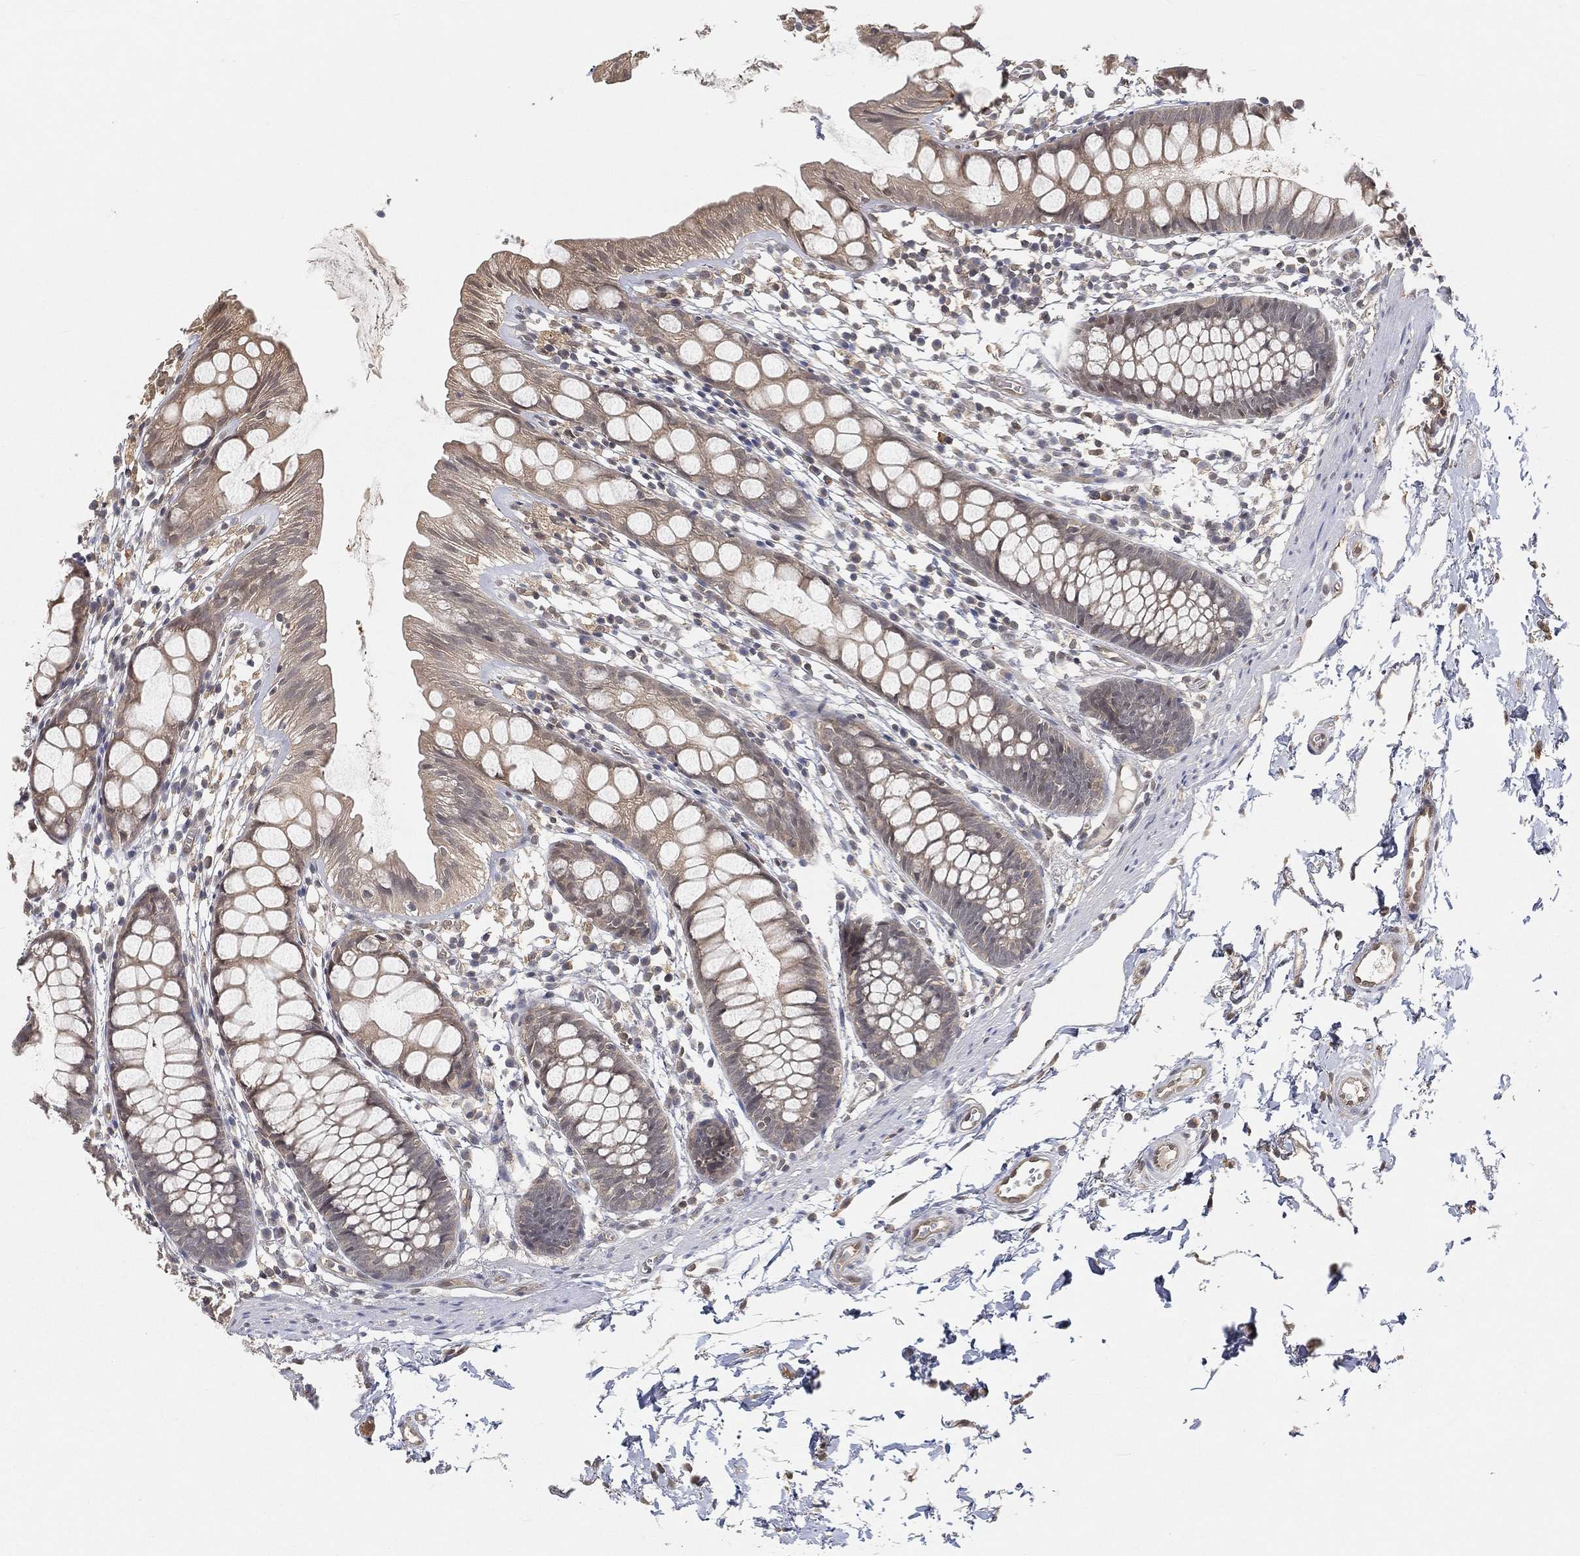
{"staining": {"intensity": "weak", "quantity": "<25%", "location": "cytoplasmic/membranous"}, "tissue": "rectum", "cell_type": "Glandular cells", "image_type": "normal", "snomed": [{"axis": "morphology", "description": "Normal tissue, NOS"}, {"axis": "topography", "description": "Rectum"}], "caption": "DAB immunohistochemical staining of benign rectum displays no significant staining in glandular cells.", "gene": "MAPK1", "patient": {"sex": "male", "age": 57}}